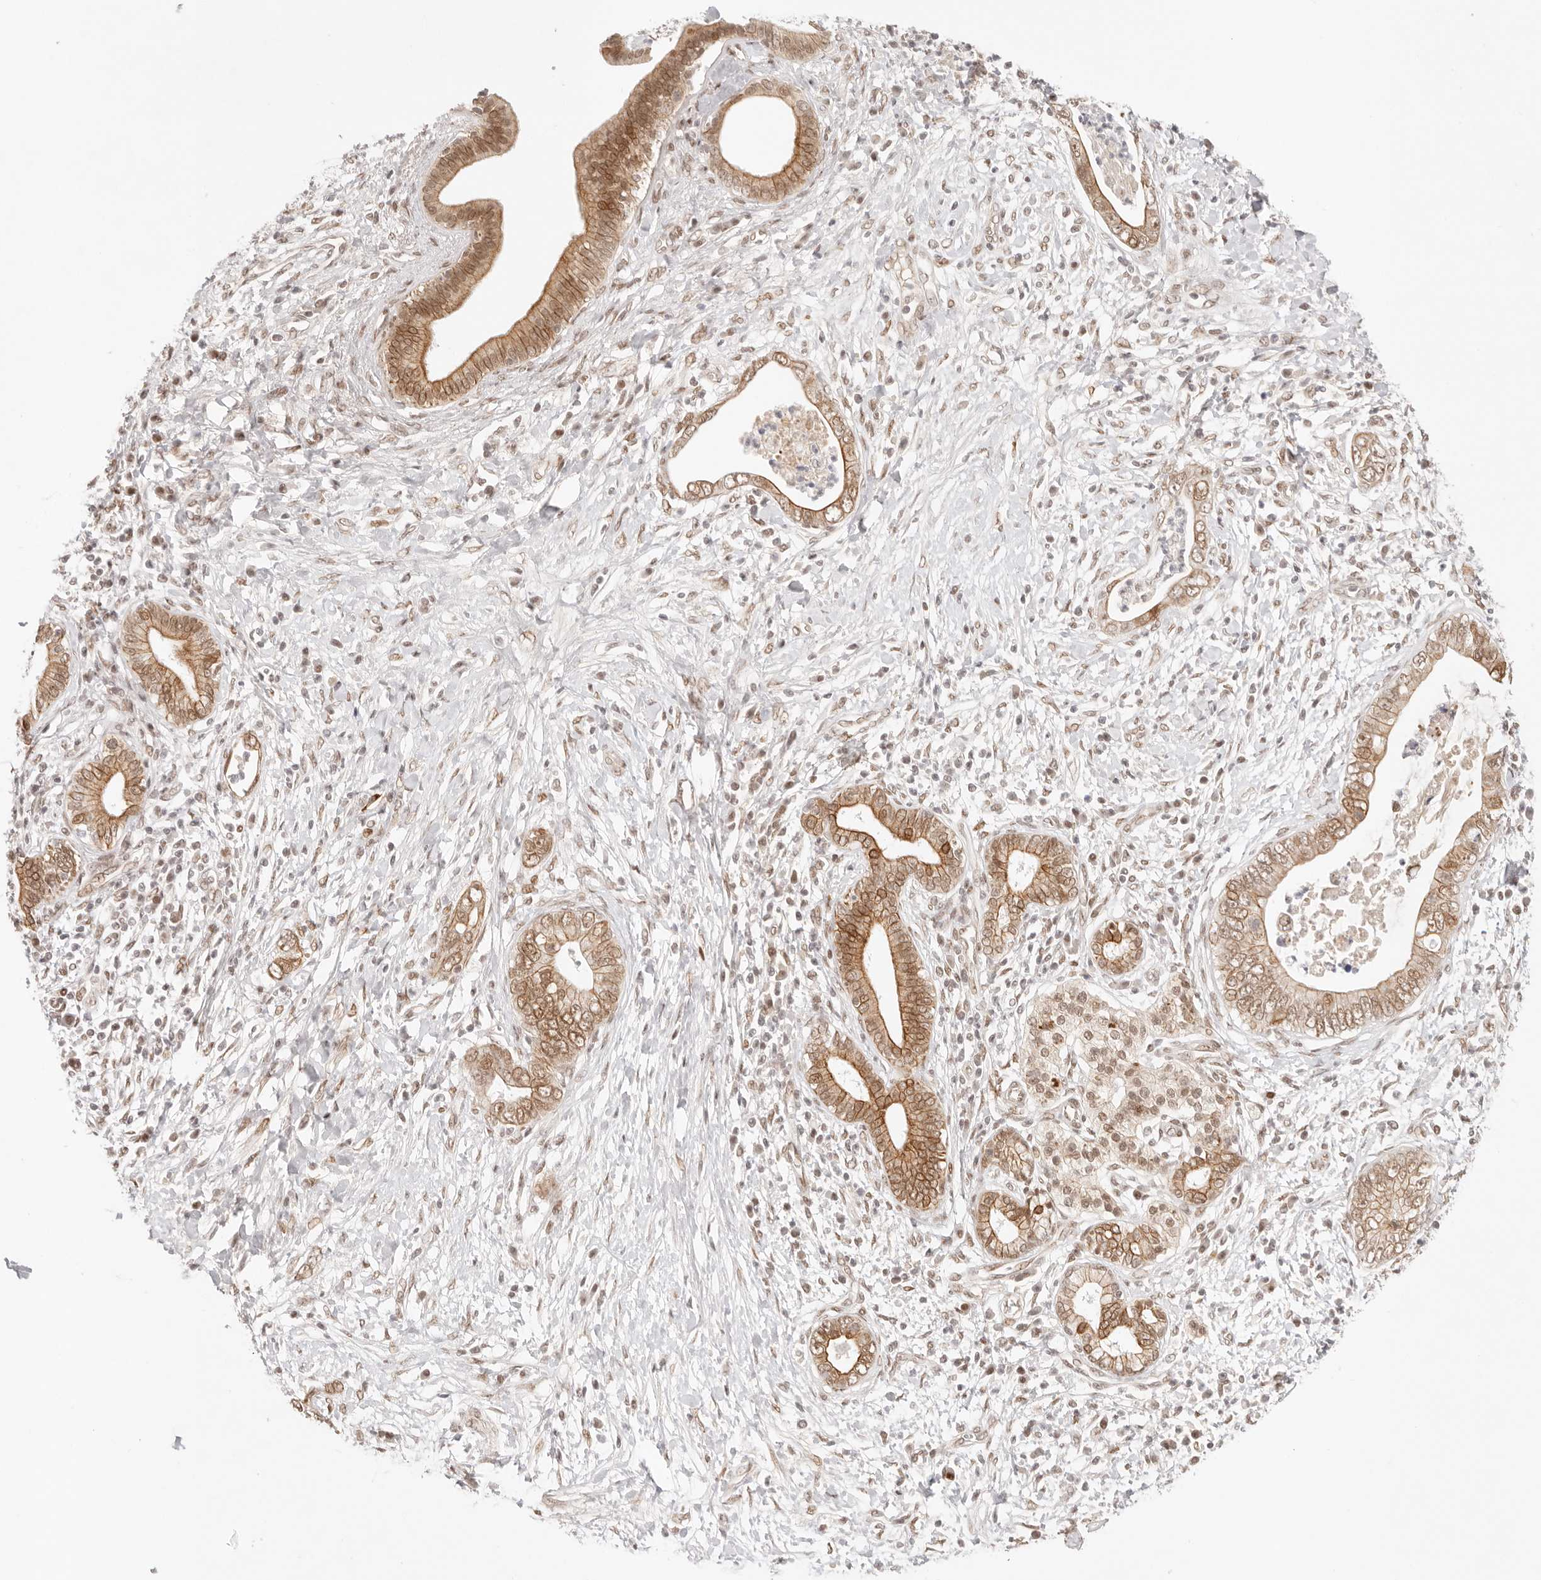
{"staining": {"intensity": "moderate", "quantity": ">75%", "location": "cytoplasmic/membranous,nuclear"}, "tissue": "pancreatic cancer", "cell_type": "Tumor cells", "image_type": "cancer", "snomed": [{"axis": "morphology", "description": "Adenocarcinoma, NOS"}, {"axis": "topography", "description": "Pancreas"}], "caption": "Adenocarcinoma (pancreatic) tissue exhibits moderate cytoplasmic/membranous and nuclear positivity in approximately >75% of tumor cells Immunohistochemistry stains the protein of interest in brown and the nuclei are stained blue.", "gene": "HOXC5", "patient": {"sex": "male", "age": 75}}